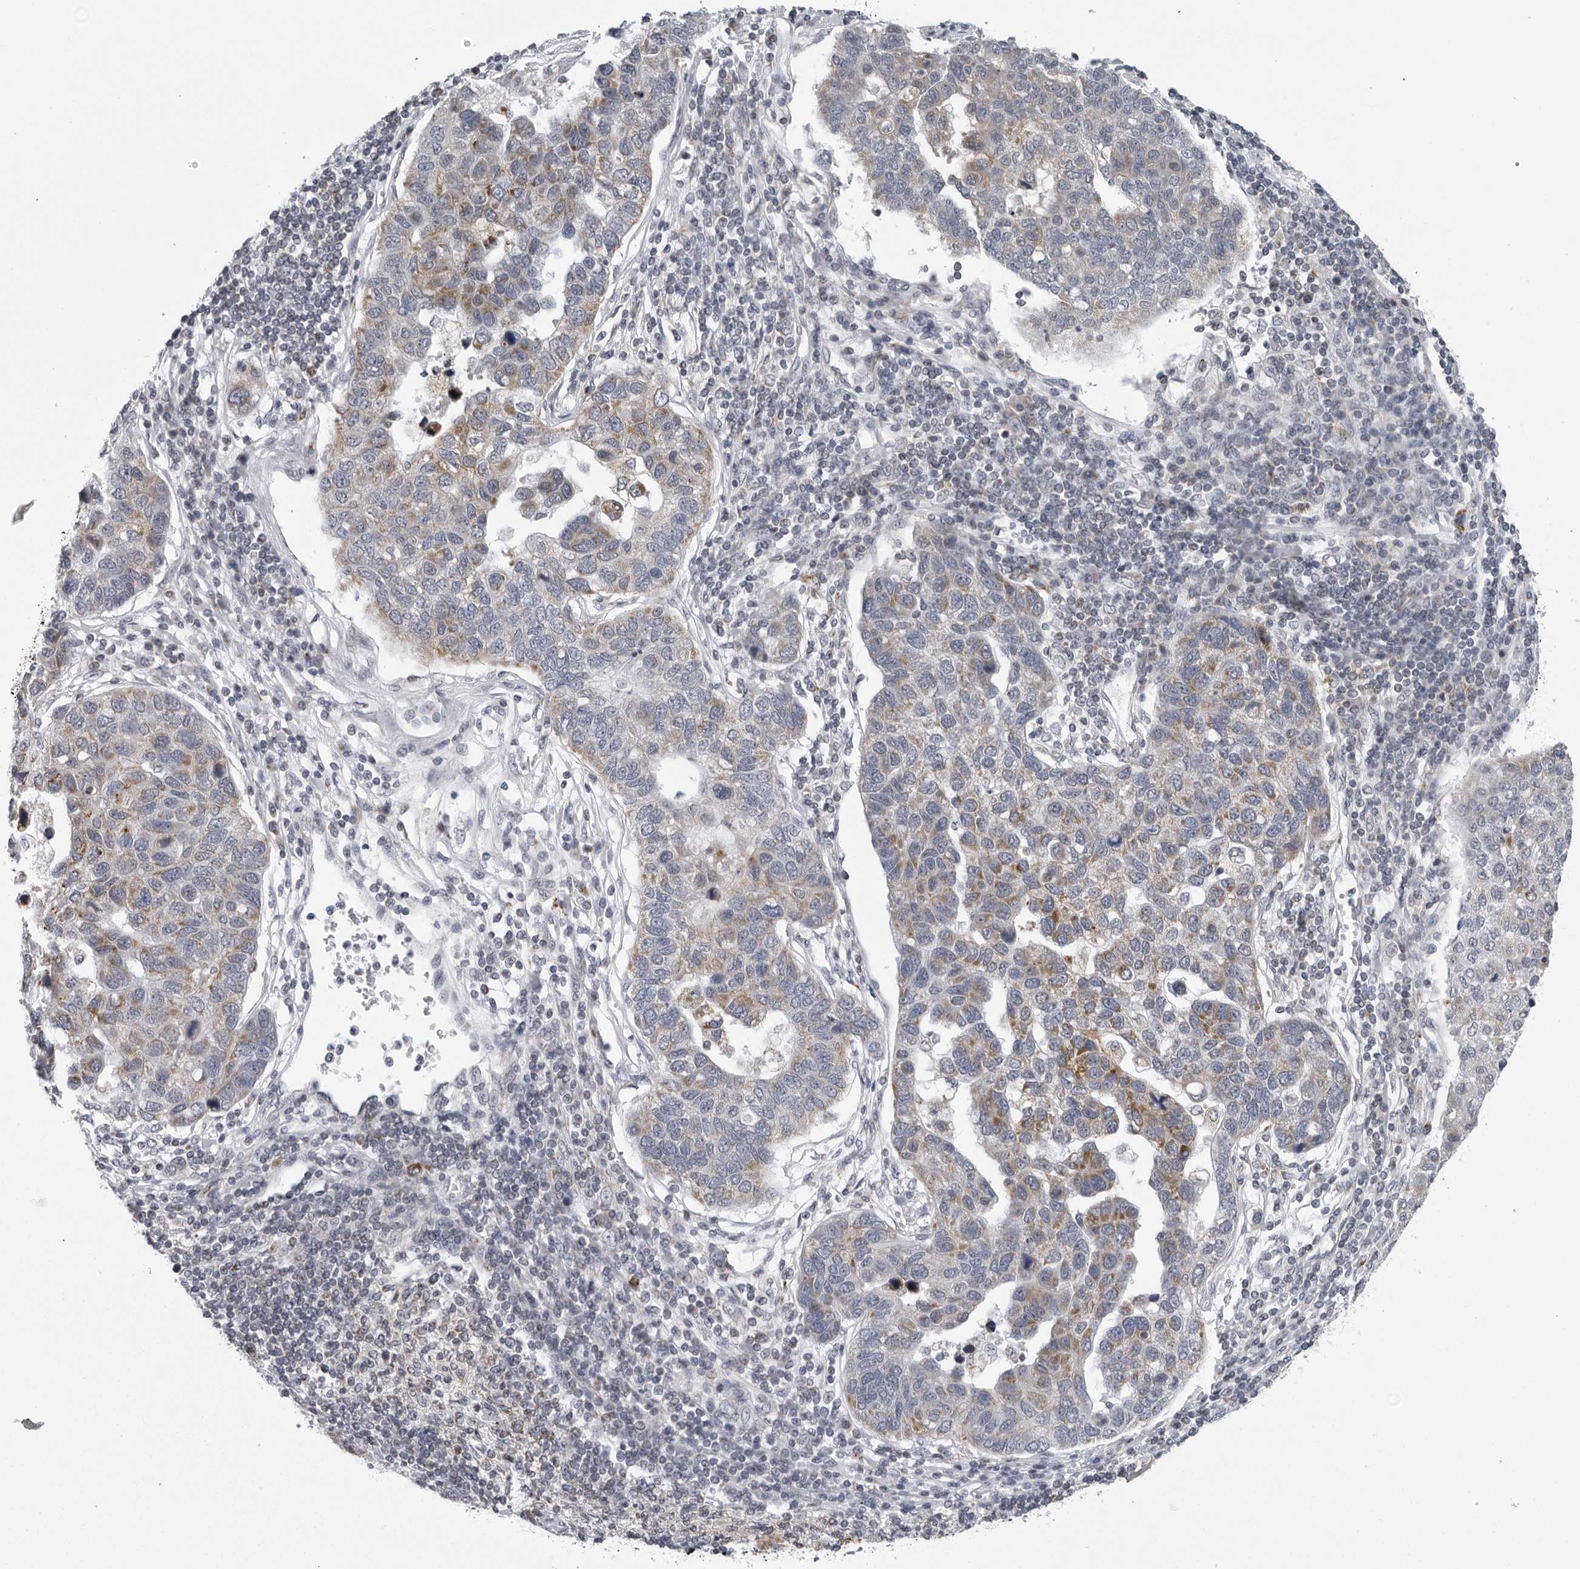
{"staining": {"intensity": "moderate", "quantity": "<25%", "location": "cytoplasmic/membranous"}, "tissue": "pancreatic cancer", "cell_type": "Tumor cells", "image_type": "cancer", "snomed": [{"axis": "morphology", "description": "Adenocarcinoma, NOS"}, {"axis": "topography", "description": "Pancreas"}], "caption": "The image reveals staining of adenocarcinoma (pancreatic), revealing moderate cytoplasmic/membranous protein expression (brown color) within tumor cells.", "gene": "CPT2", "patient": {"sex": "female", "age": 61}}